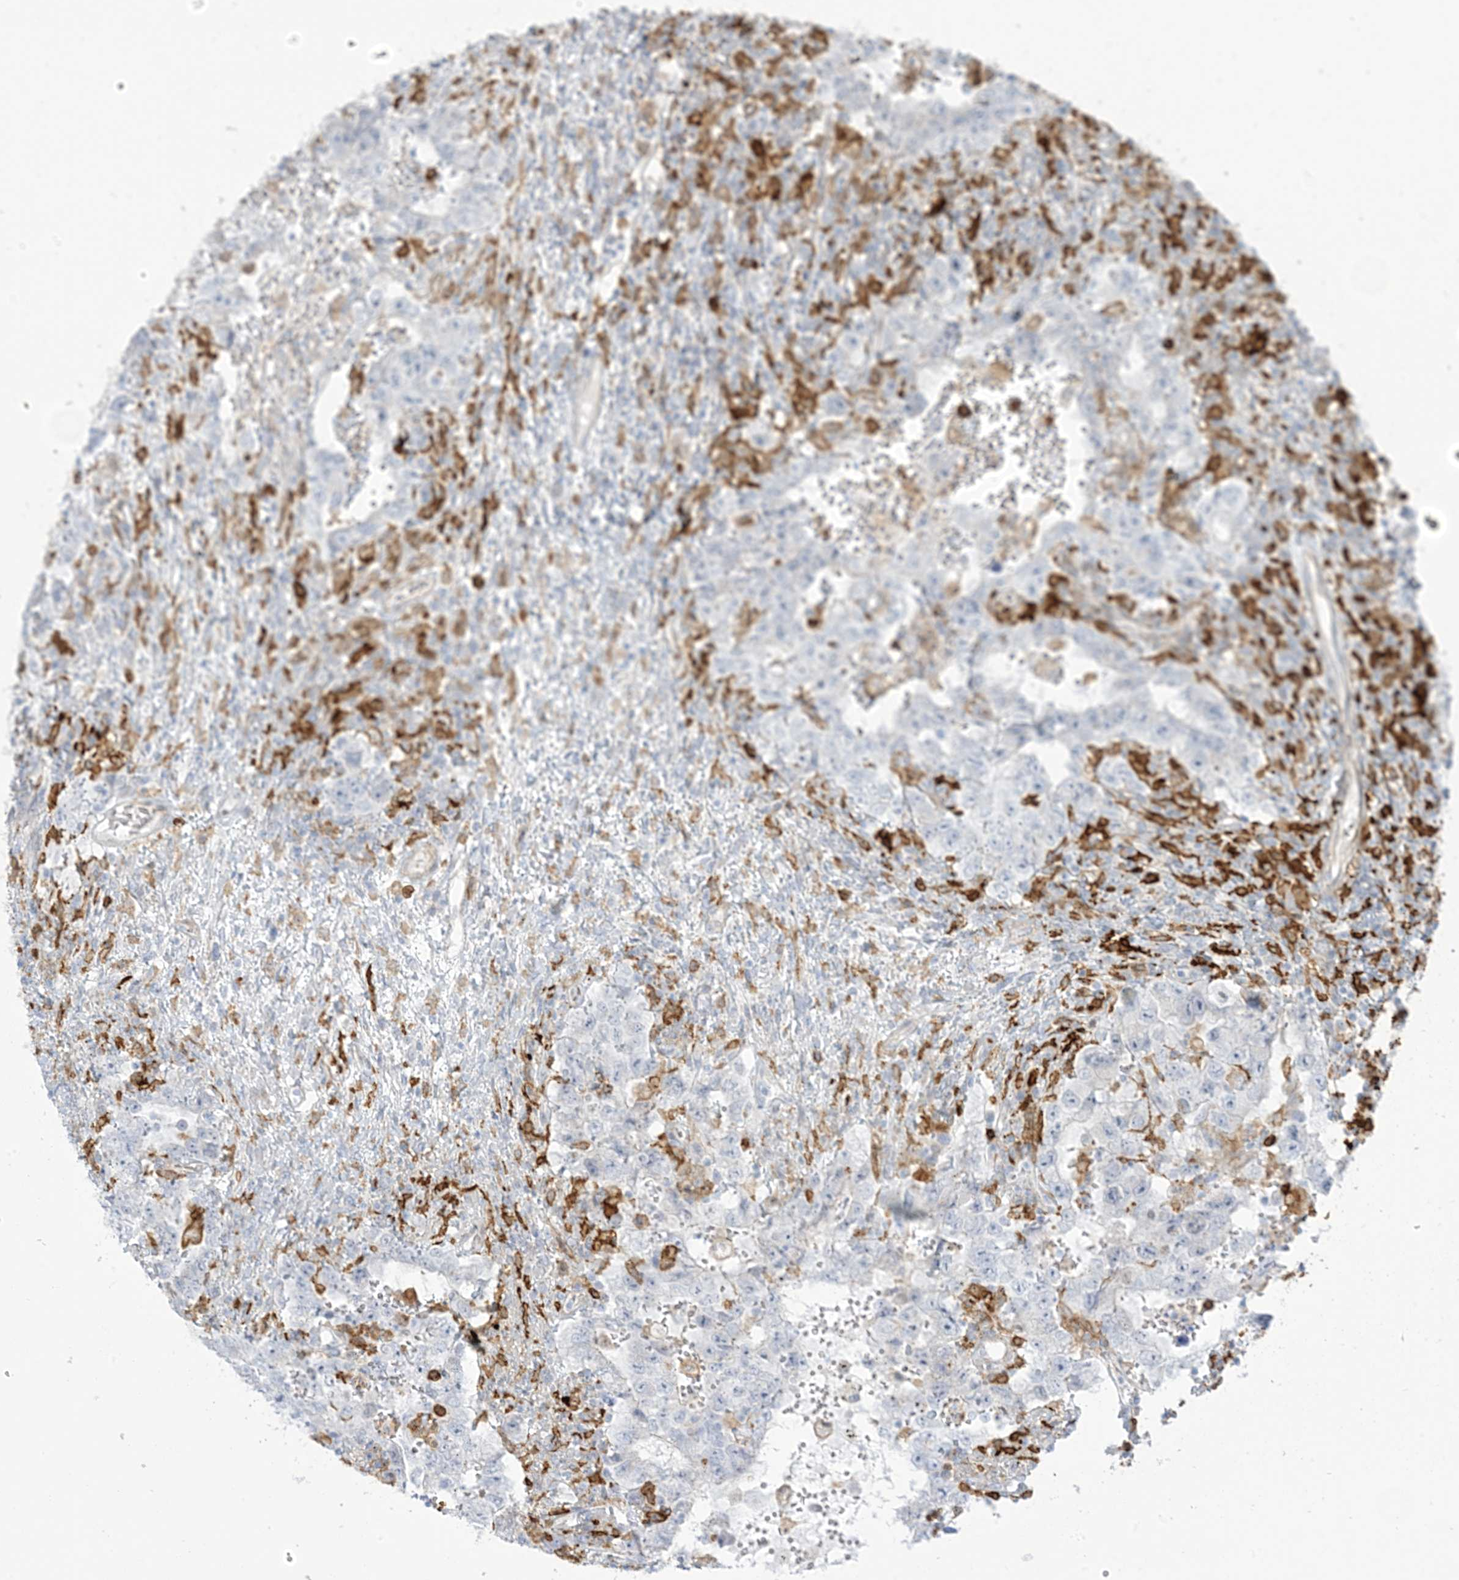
{"staining": {"intensity": "negative", "quantity": "none", "location": "none"}, "tissue": "testis cancer", "cell_type": "Tumor cells", "image_type": "cancer", "snomed": [{"axis": "morphology", "description": "Carcinoma, Embryonal, NOS"}, {"axis": "topography", "description": "Testis"}], "caption": "Immunohistochemistry micrograph of human testis cancer stained for a protein (brown), which exhibits no positivity in tumor cells.", "gene": "ICMT", "patient": {"sex": "male", "age": 26}}